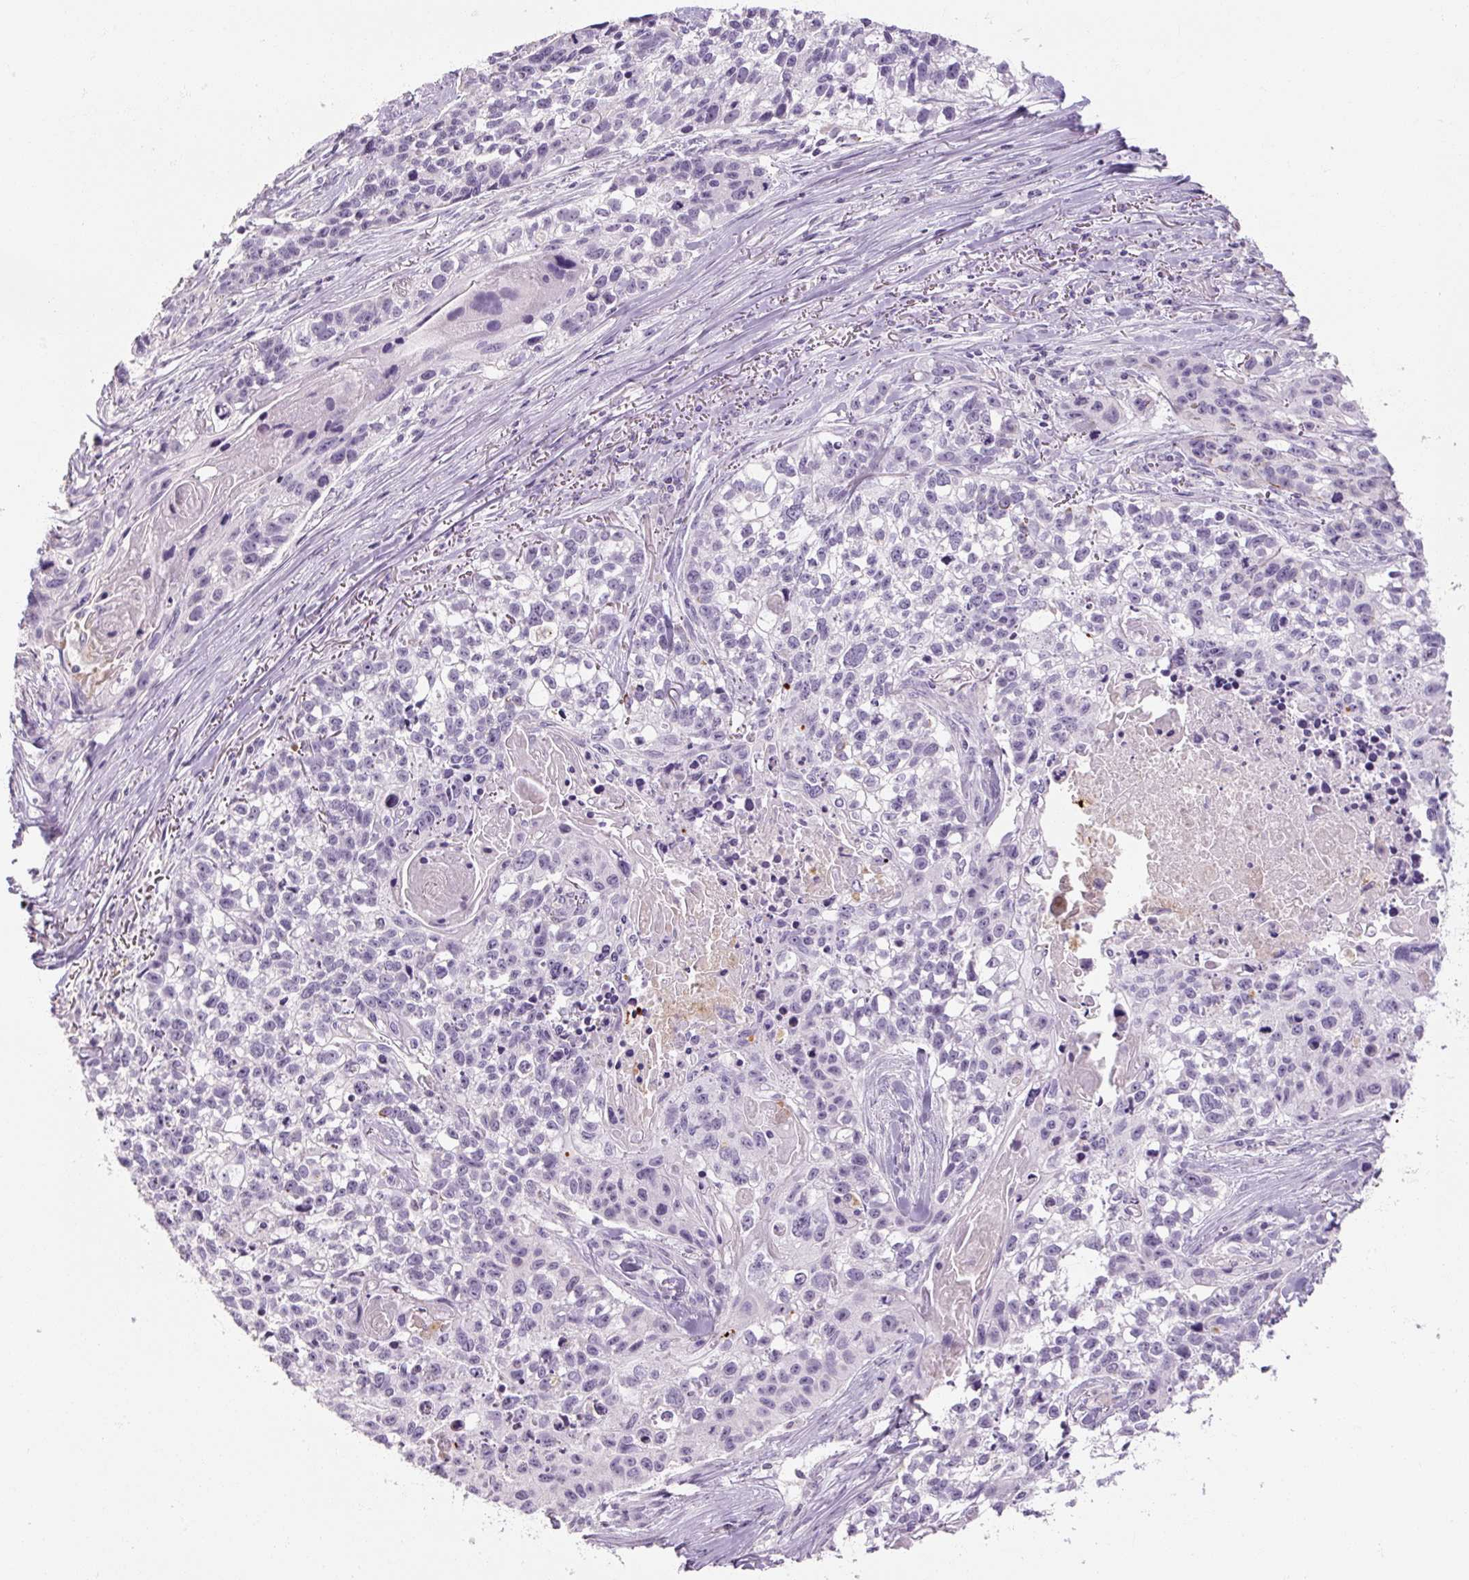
{"staining": {"intensity": "negative", "quantity": "none", "location": "none"}, "tissue": "lung cancer", "cell_type": "Tumor cells", "image_type": "cancer", "snomed": [{"axis": "morphology", "description": "Squamous cell carcinoma, NOS"}, {"axis": "topography", "description": "Lung"}], "caption": "Immunohistochemistry image of human lung cancer (squamous cell carcinoma) stained for a protein (brown), which shows no expression in tumor cells.", "gene": "NFE2L3", "patient": {"sex": "male", "age": 74}}